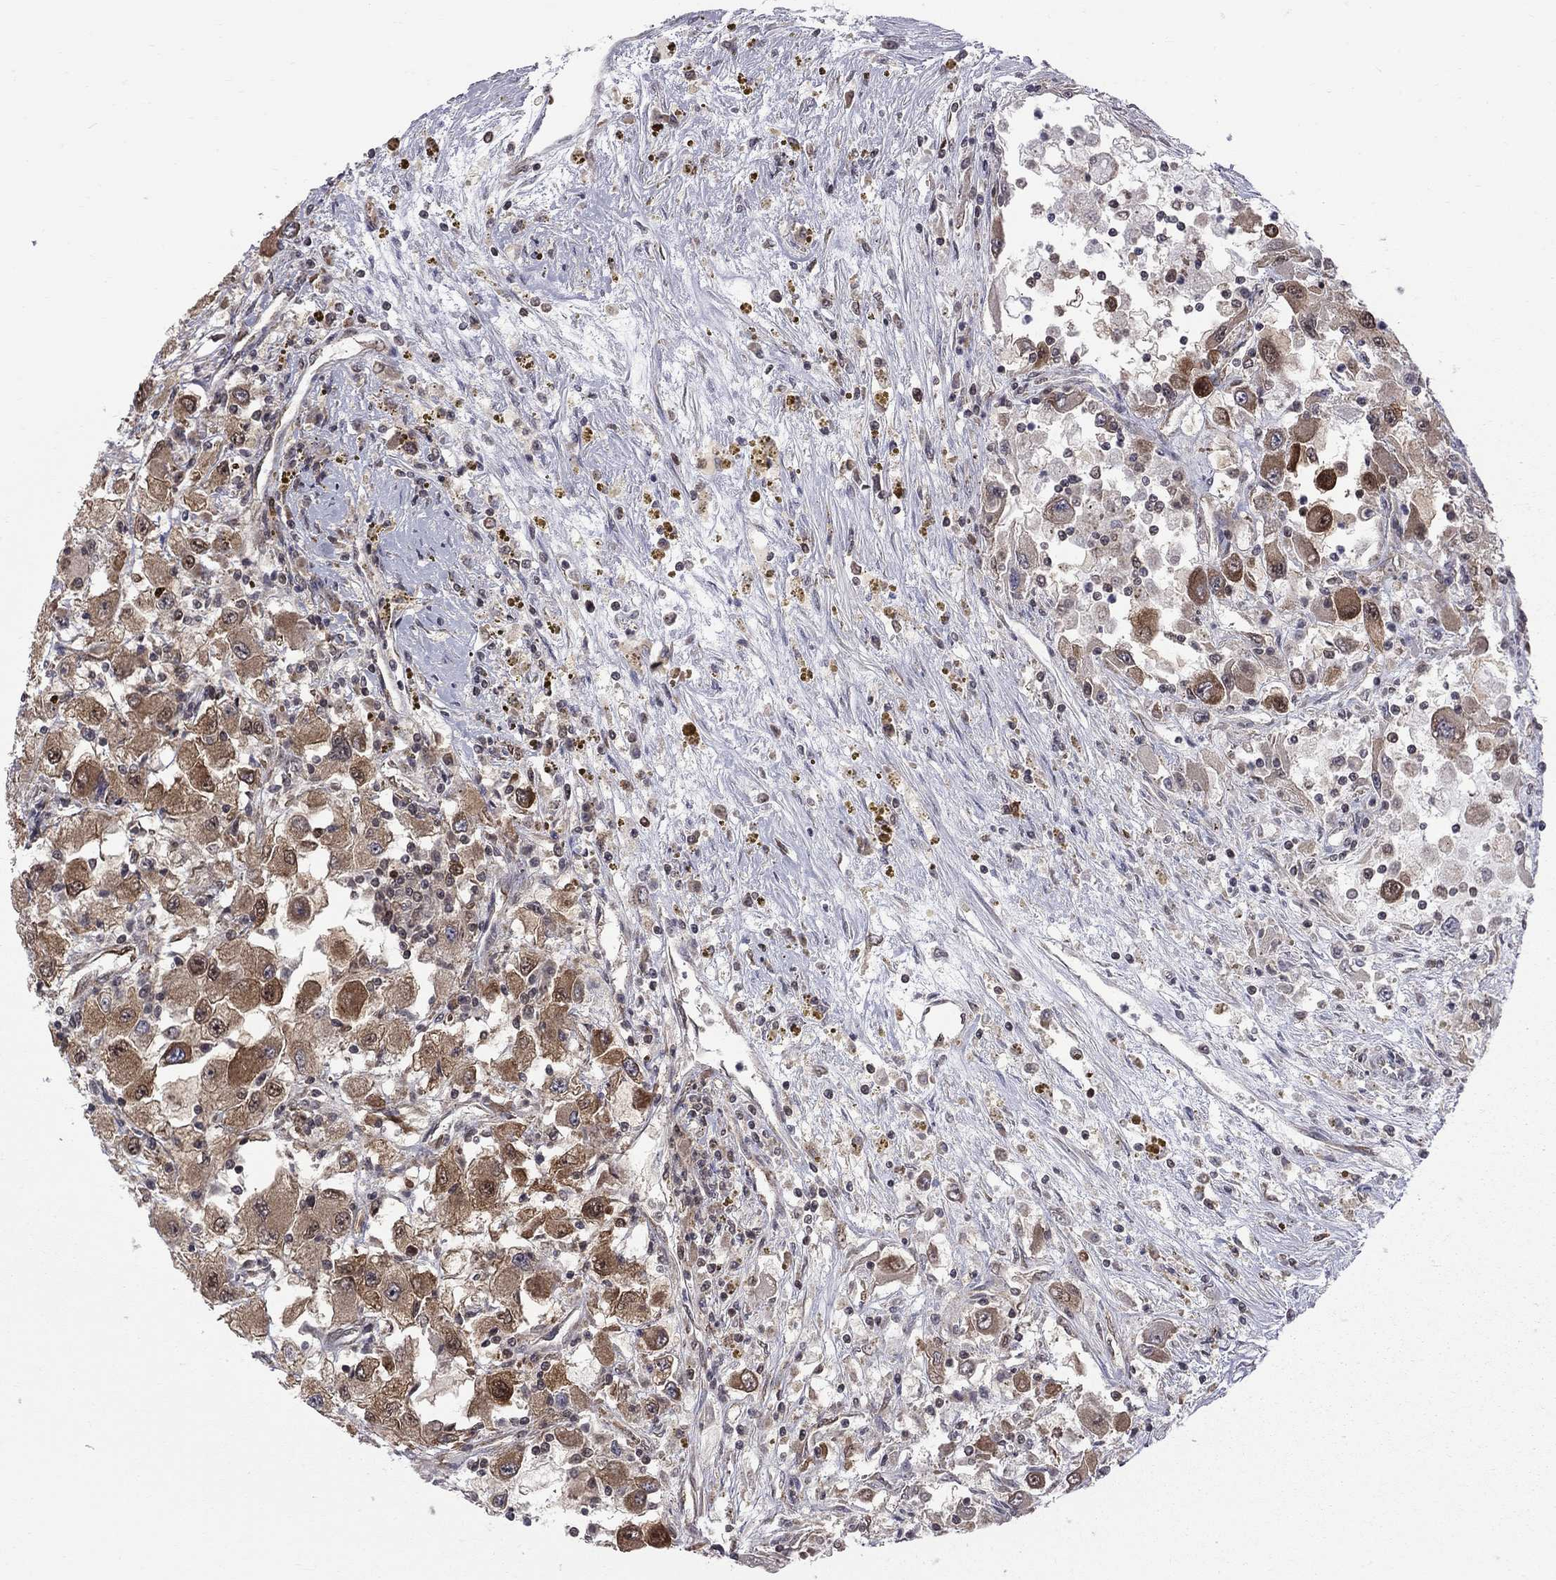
{"staining": {"intensity": "moderate", "quantity": ">75%", "location": "cytoplasmic/membranous"}, "tissue": "renal cancer", "cell_type": "Tumor cells", "image_type": "cancer", "snomed": [{"axis": "morphology", "description": "Adenocarcinoma, NOS"}, {"axis": "topography", "description": "Kidney"}], "caption": "A histopathology image of human renal cancer (adenocarcinoma) stained for a protein shows moderate cytoplasmic/membranous brown staining in tumor cells.", "gene": "NAA50", "patient": {"sex": "female", "age": 67}}